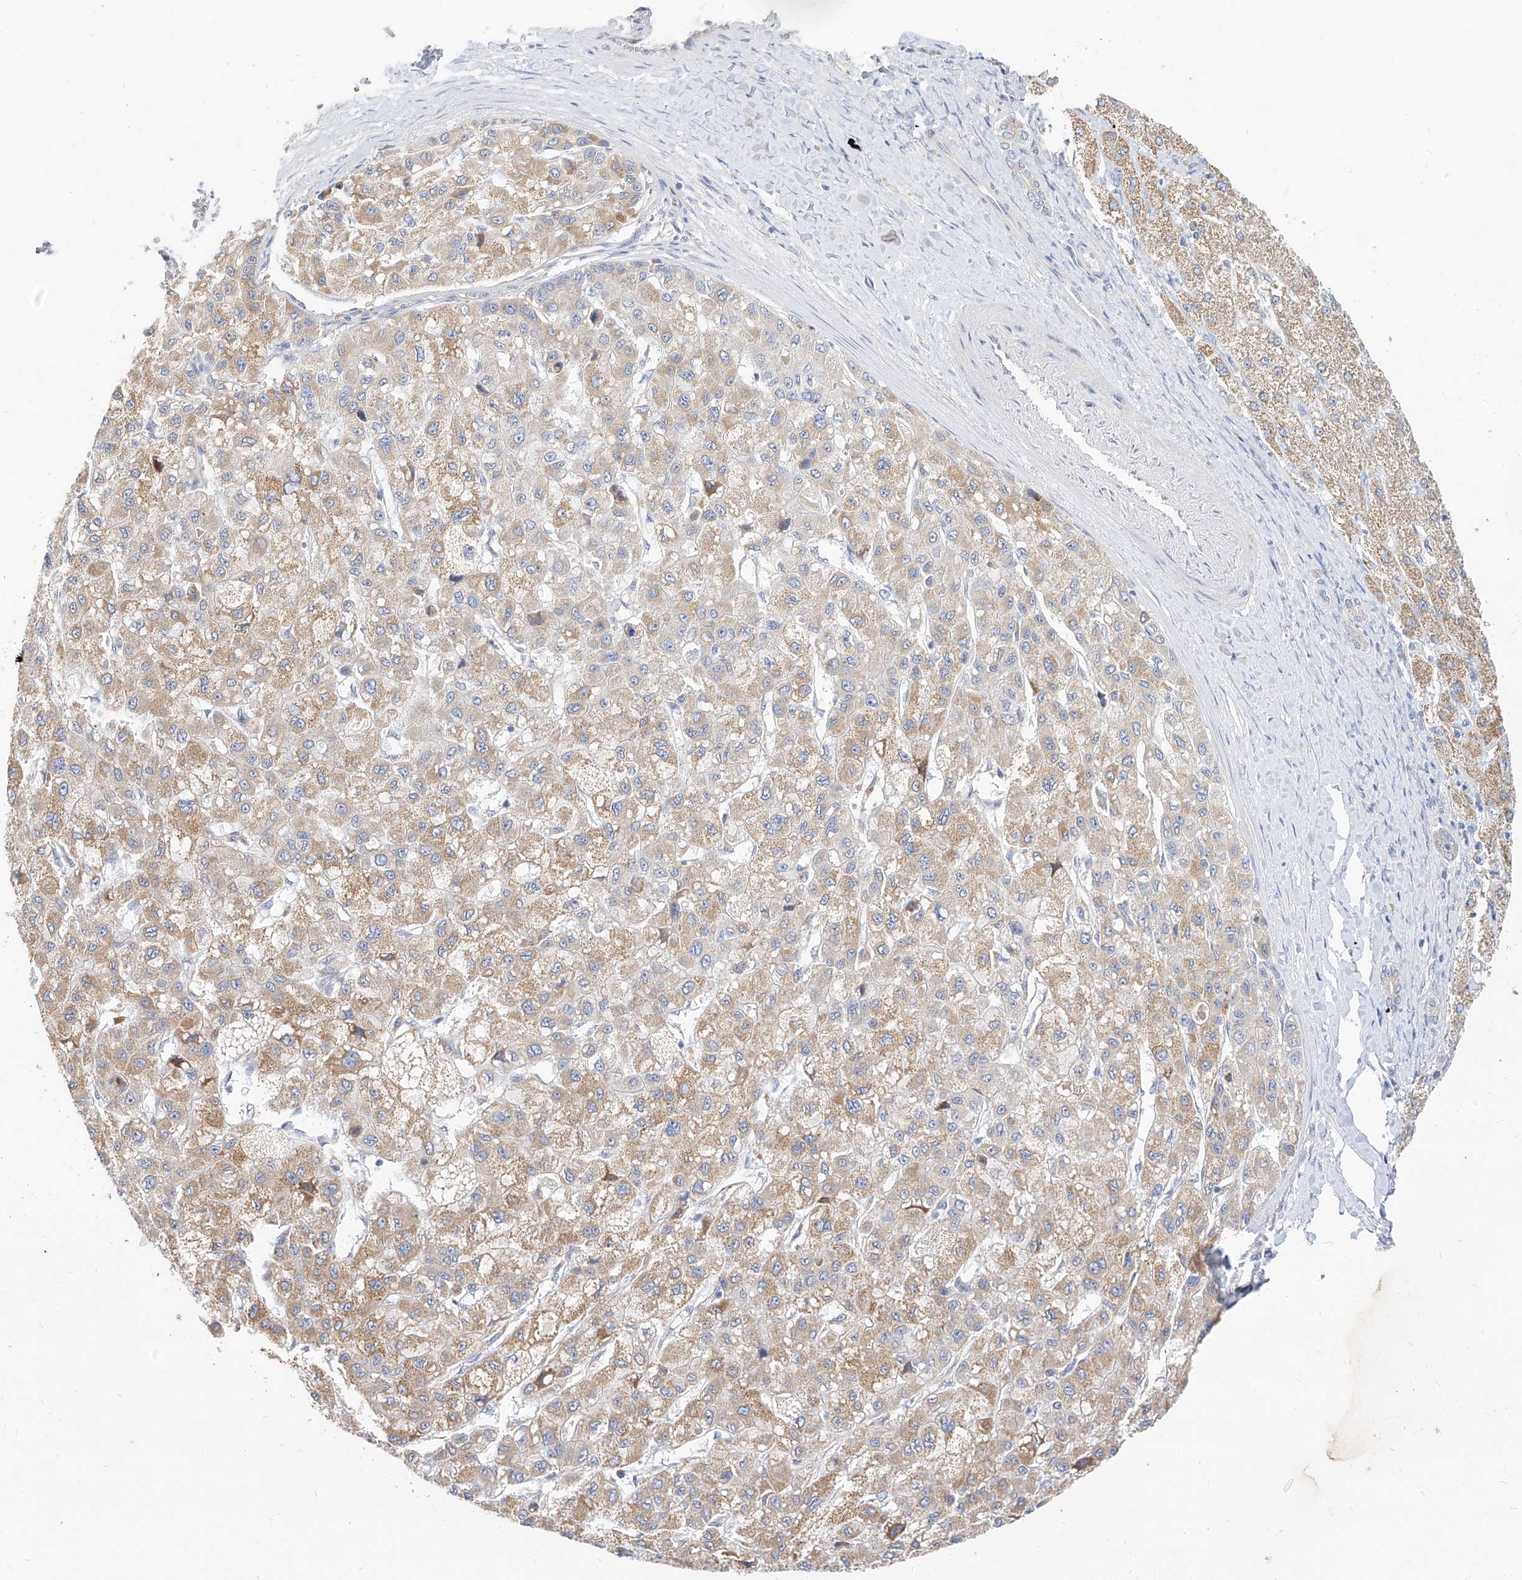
{"staining": {"intensity": "moderate", "quantity": ">75%", "location": "cytoplasmic/membranous"}, "tissue": "liver cancer", "cell_type": "Tumor cells", "image_type": "cancer", "snomed": [{"axis": "morphology", "description": "Carcinoma, Hepatocellular, NOS"}, {"axis": "topography", "description": "Liver"}], "caption": "The image demonstrates staining of liver hepatocellular carcinoma, revealing moderate cytoplasmic/membranous protein expression (brown color) within tumor cells. (DAB IHC, brown staining for protein, blue staining for nuclei).", "gene": "RASA2", "patient": {"sex": "male", "age": 80}}